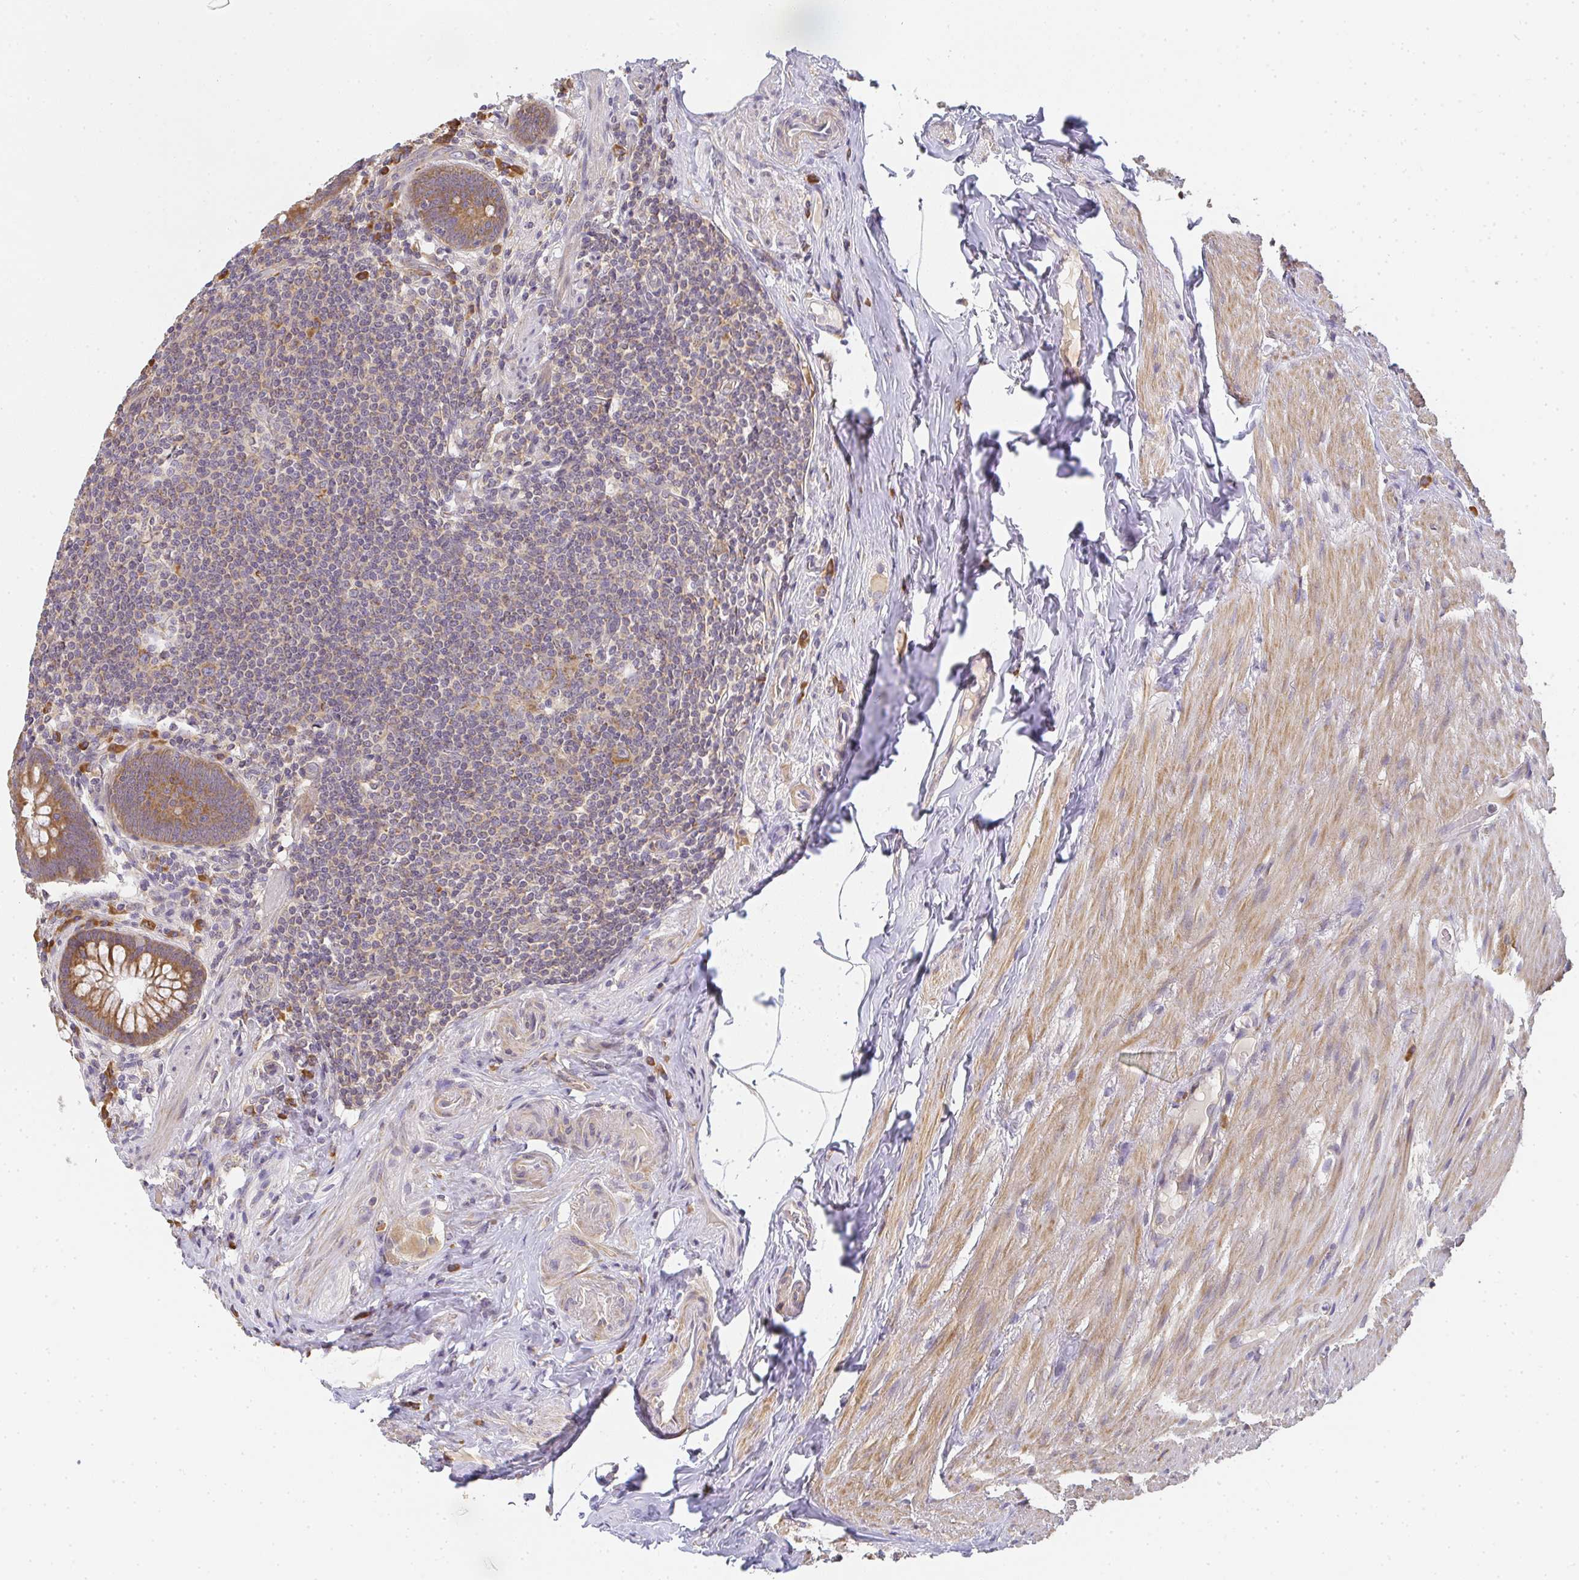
{"staining": {"intensity": "moderate", "quantity": ">75%", "location": "cytoplasmic/membranous"}, "tissue": "appendix", "cell_type": "Glandular cells", "image_type": "normal", "snomed": [{"axis": "morphology", "description": "Normal tissue, NOS"}, {"axis": "topography", "description": "Appendix"}], "caption": "High-power microscopy captured an immunohistochemistry histopathology image of unremarkable appendix, revealing moderate cytoplasmic/membranous expression in approximately >75% of glandular cells.", "gene": "SLC35B3", "patient": {"sex": "male", "age": 71}}